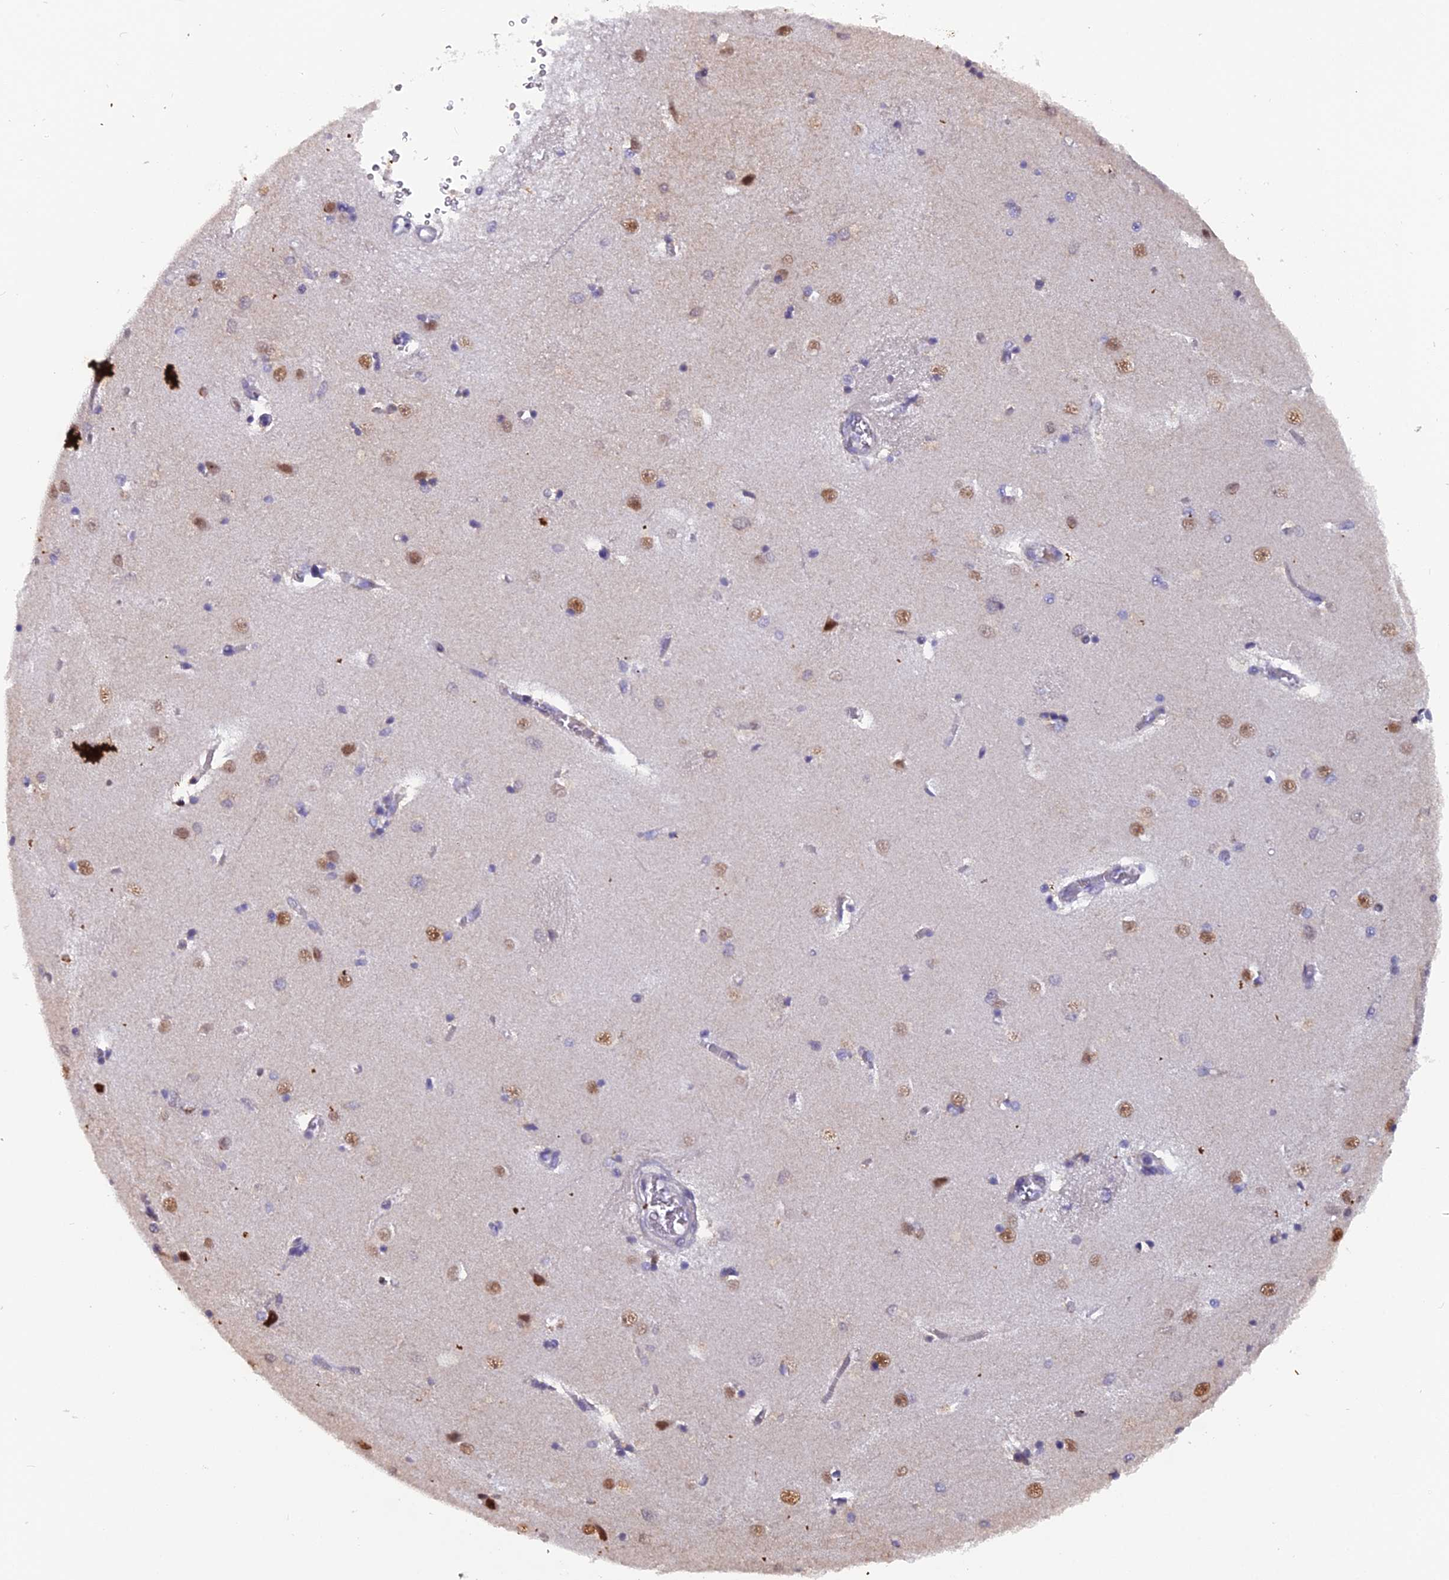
{"staining": {"intensity": "negative", "quantity": "none", "location": "none"}, "tissue": "caudate", "cell_type": "Glial cells", "image_type": "normal", "snomed": [{"axis": "morphology", "description": "Normal tissue, NOS"}, {"axis": "topography", "description": "Lateral ventricle wall"}], "caption": "Immunohistochemical staining of benign caudate reveals no significant staining in glial cells. Nuclei are stained in blue.", "gene": "XKR9", "patient": {"sex": "male", "age": 37}}